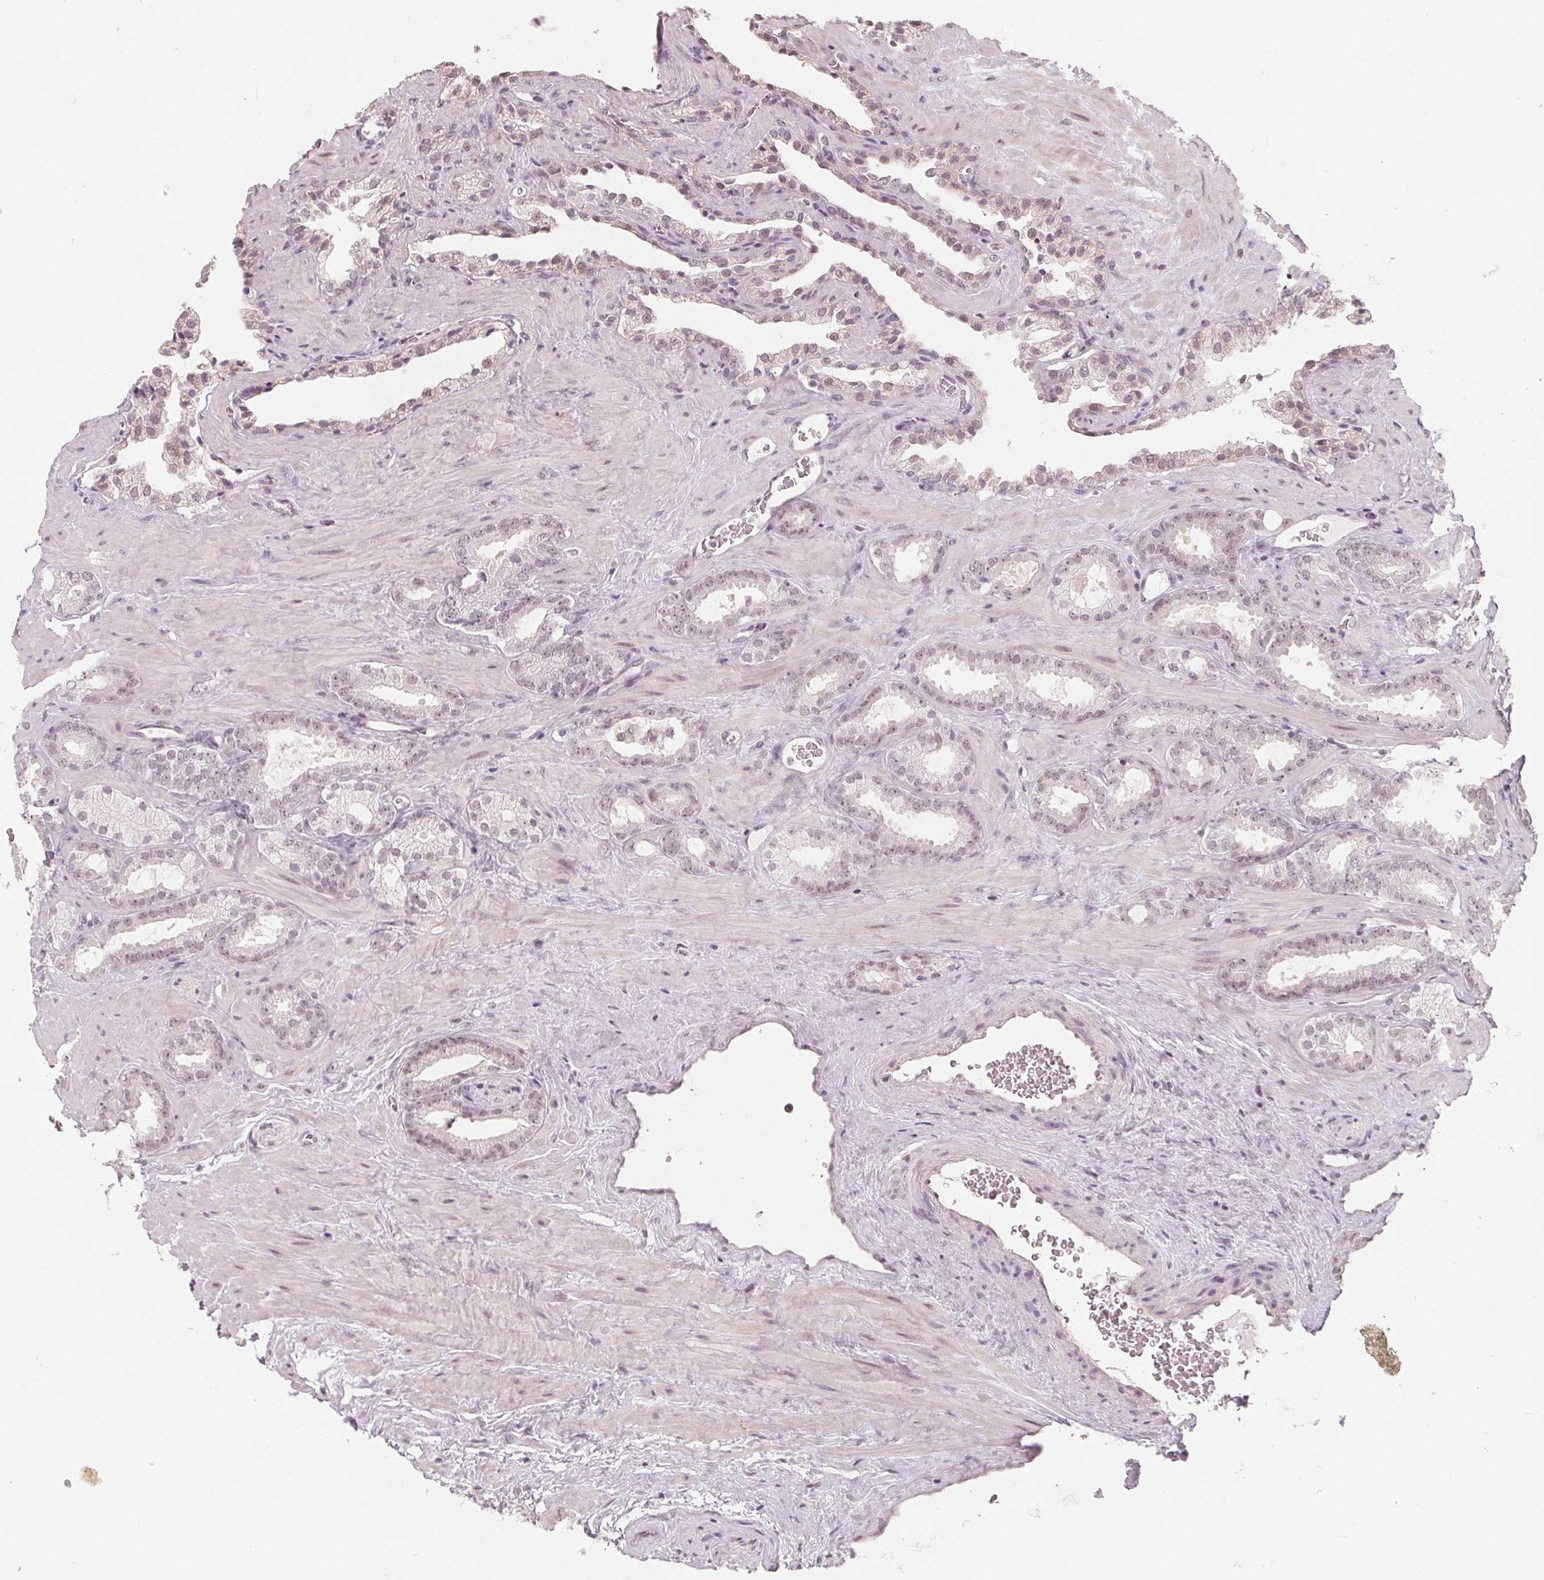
{"staining": {"intensity": "weak", "quantity": "<25%", "location": "nuclear"}, "tissue": "prostate cancer", "cell_type": "Tumor cells", "image_type": "cancer", "snomed": [{"axis": "morphology", "description": "Adenocarcinoma, Low grade"}, {"axis": "topography", "description": "Prostate"}], "caption": "Prostate low-grade adenocarcinoma was stained to show a protein in brown. There is no significant positivity in tumor cells.", "gene": "NUP210L", "patient": {"sex": "male", "age": 62}}